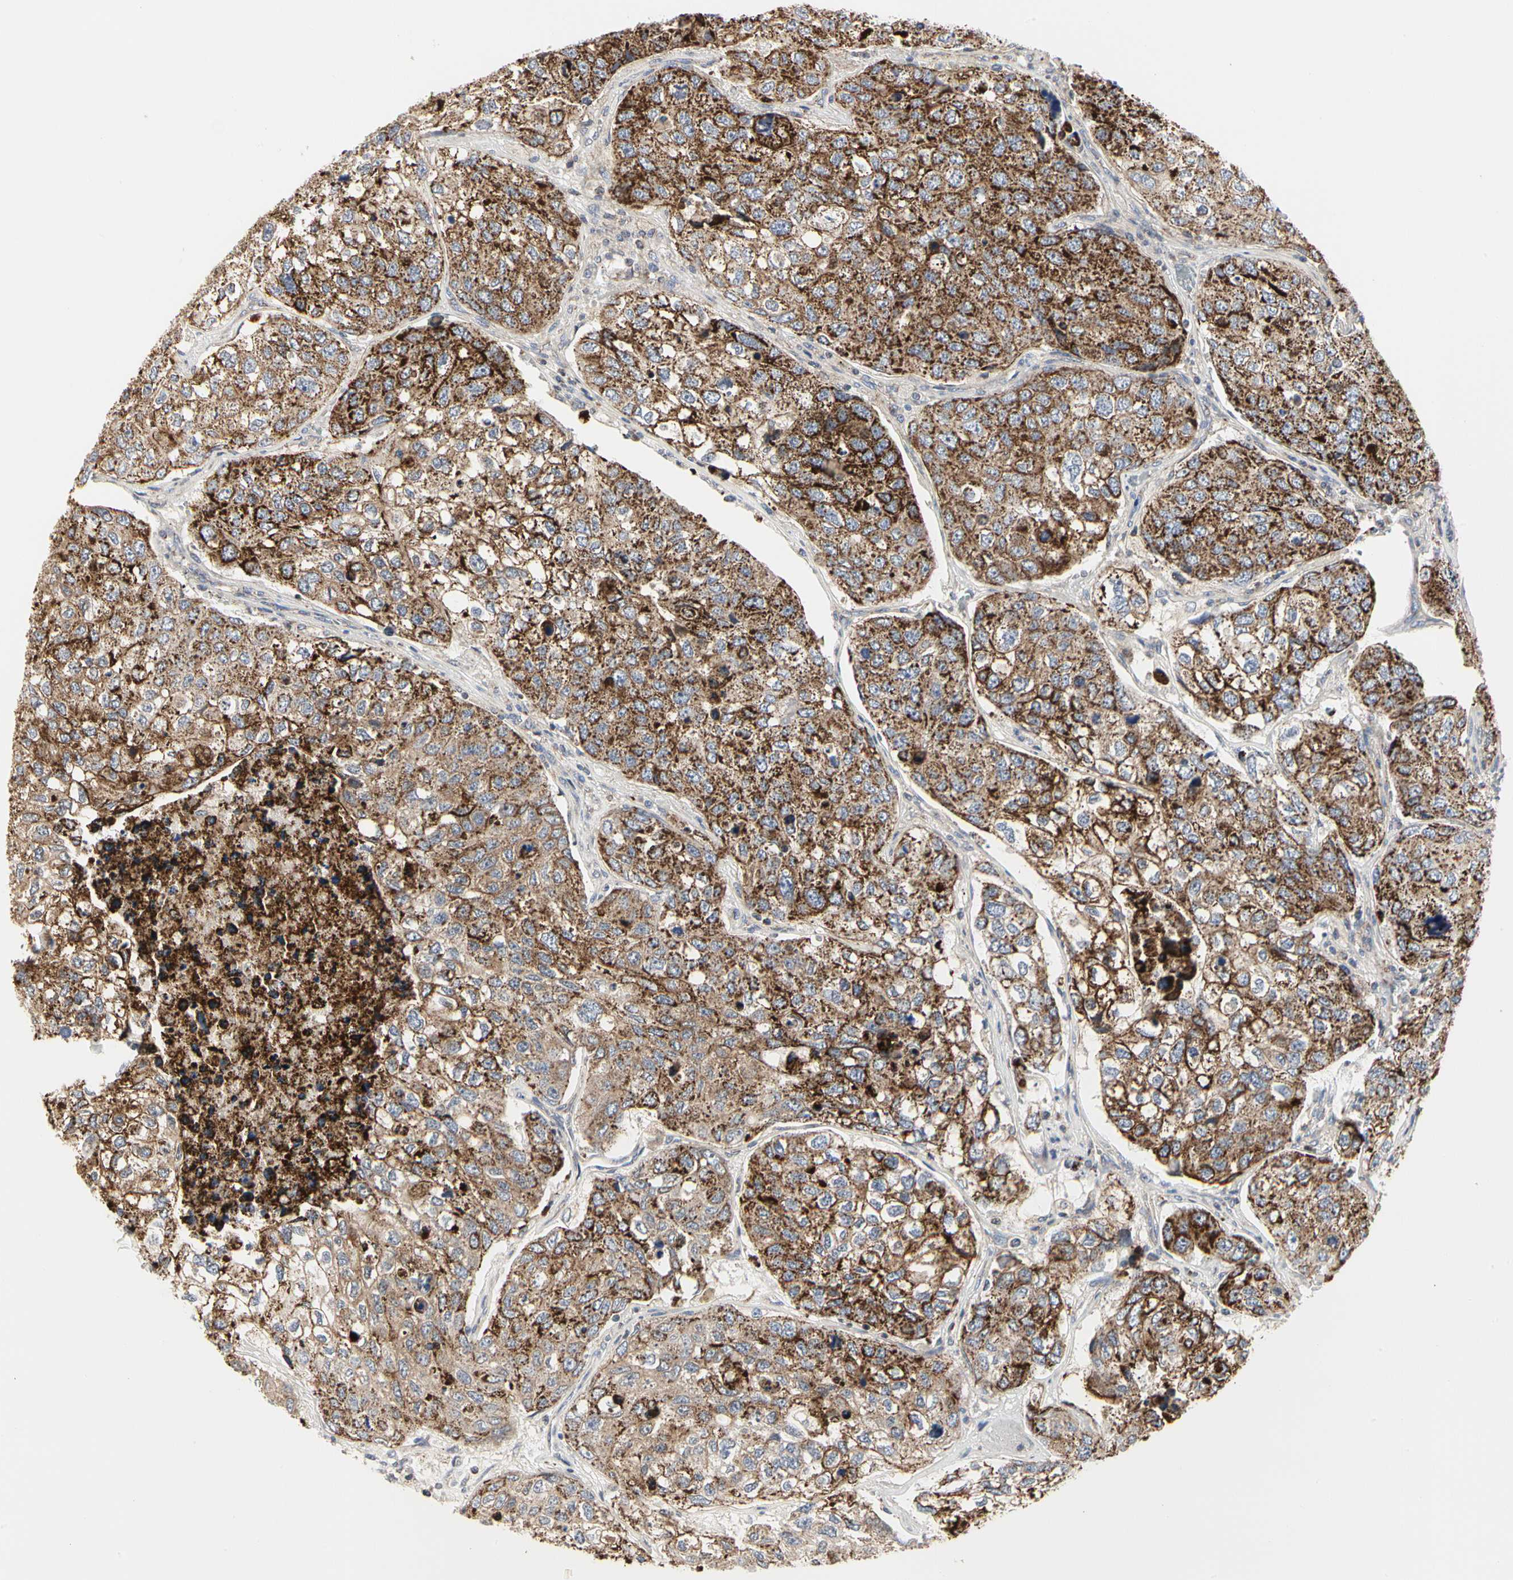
{"staining": {"intensity": "strong", "quantity": ">75%", "location": "cytoplasmic/membranous"}, "tissue": "urothelial cancer", "cell_type": "Tumor cells", "image_type": "cancer", "snomed": [{"axis": "morphology", "description": "Urothelial carcinoma, High grade"}, {"axis": "topography", "description": "Lymph node"}, {"axis": "topography", "description": "Urinary bladder"}], "caption": "Urothelial cancer was stained to show a protein in brown. There is high levels of strong cytoplasmic/membranous positivity in about >75% of tumor cells.", "gene": "TSKU", "patient": {"sex": "male", "age": 51}}